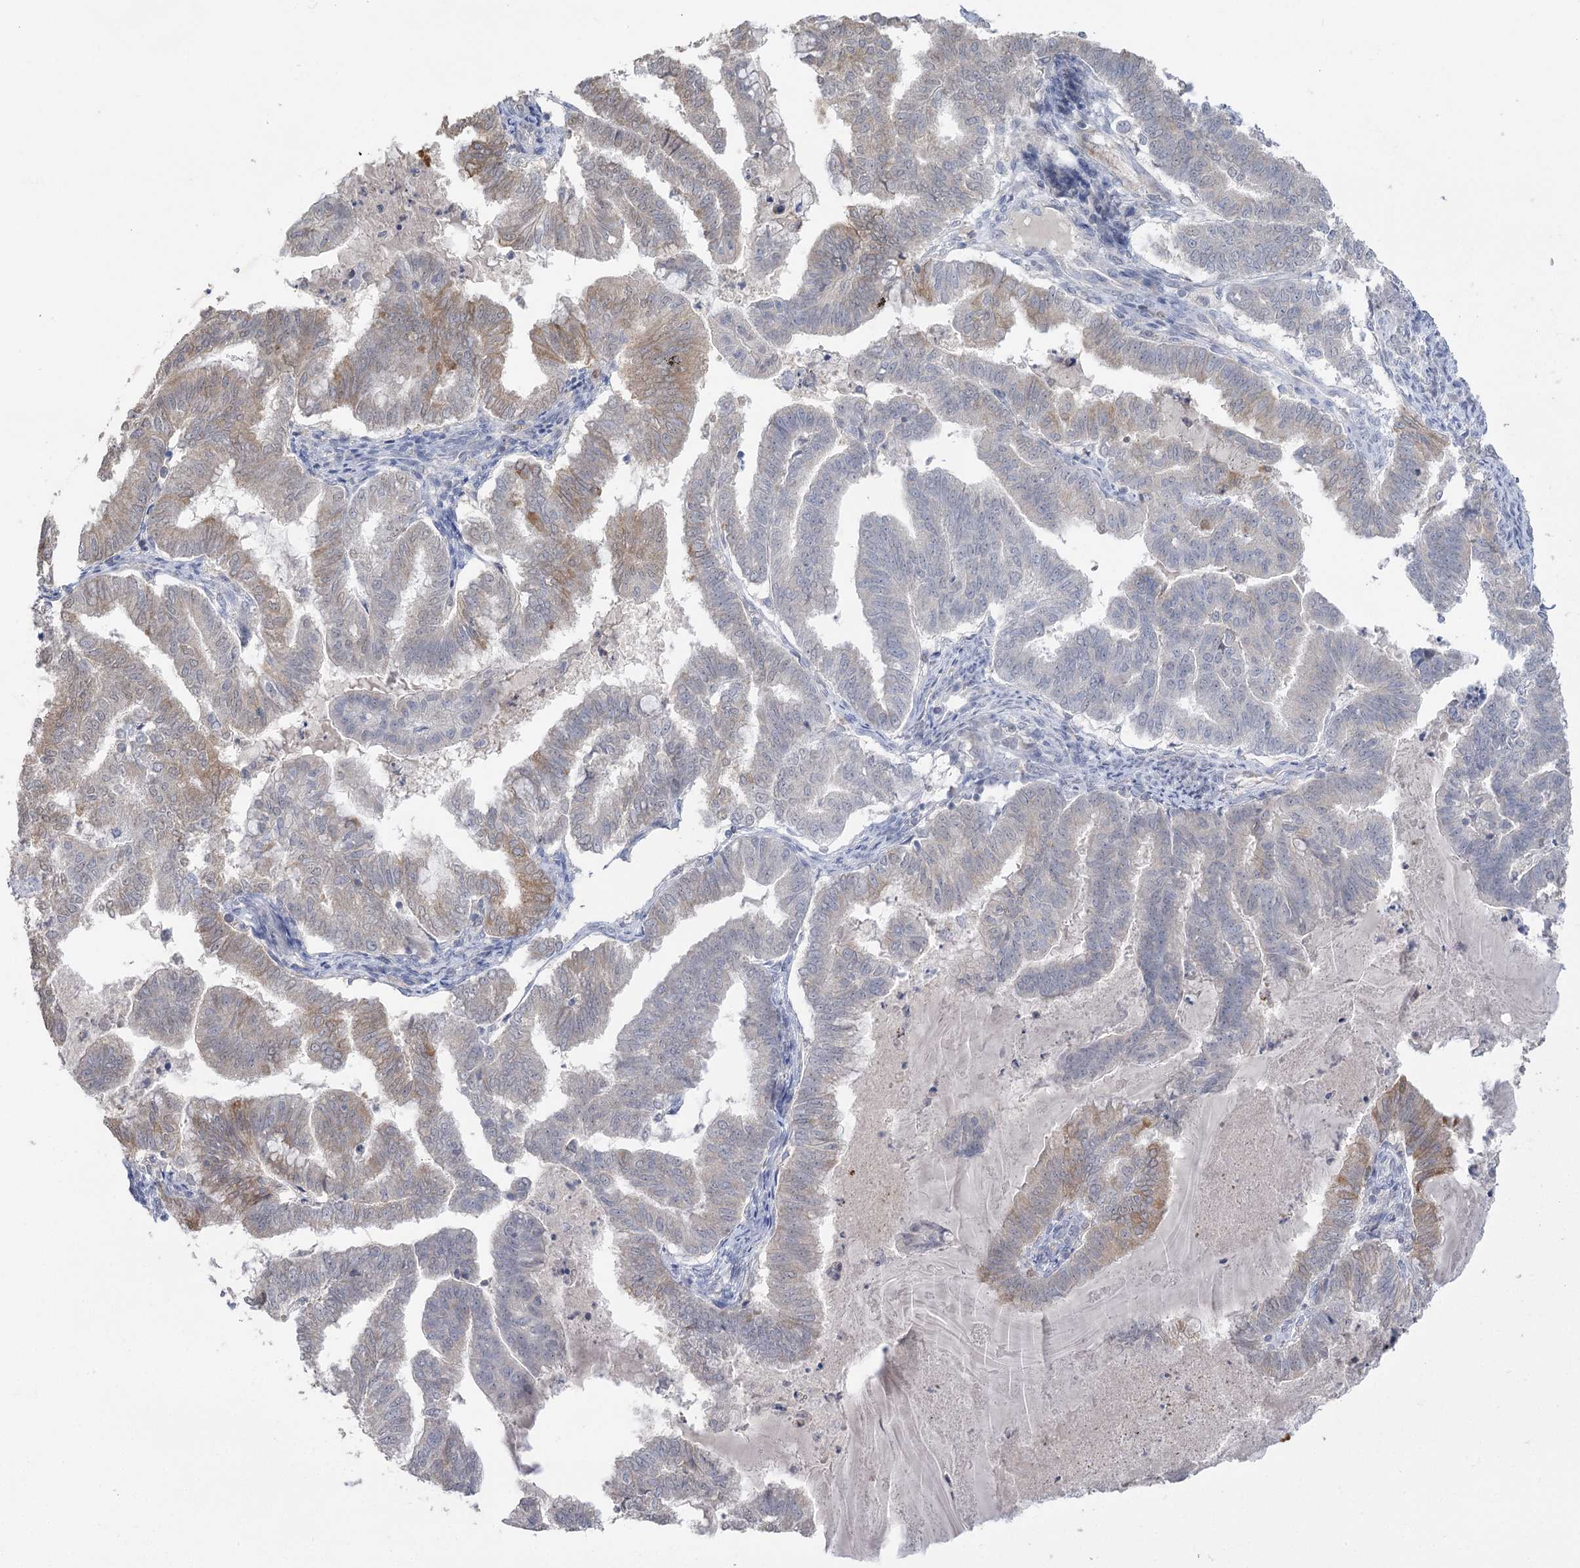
{"staining": {"intensity": "moderate", "quantity": "<25%", "location": "cytoplasmic/membranous"}, "tissue": "endometrial cancer", "cell_type": "Tumor cells", "image_type": "cancer", "snomed": [{"axis": "morphology", "description": "Adenocarcinoma, NOS"}, {"axis": "topography", "description": "Endometrium"}], "caption": "Endometrial cancer (adenocarcinoma) stained for a protein exhibits moderate cytoplasmic/membranous positivity in tumor cells.", "gene": "TRAF3IP1", "patient": {"sex": "female", "age": 79}}